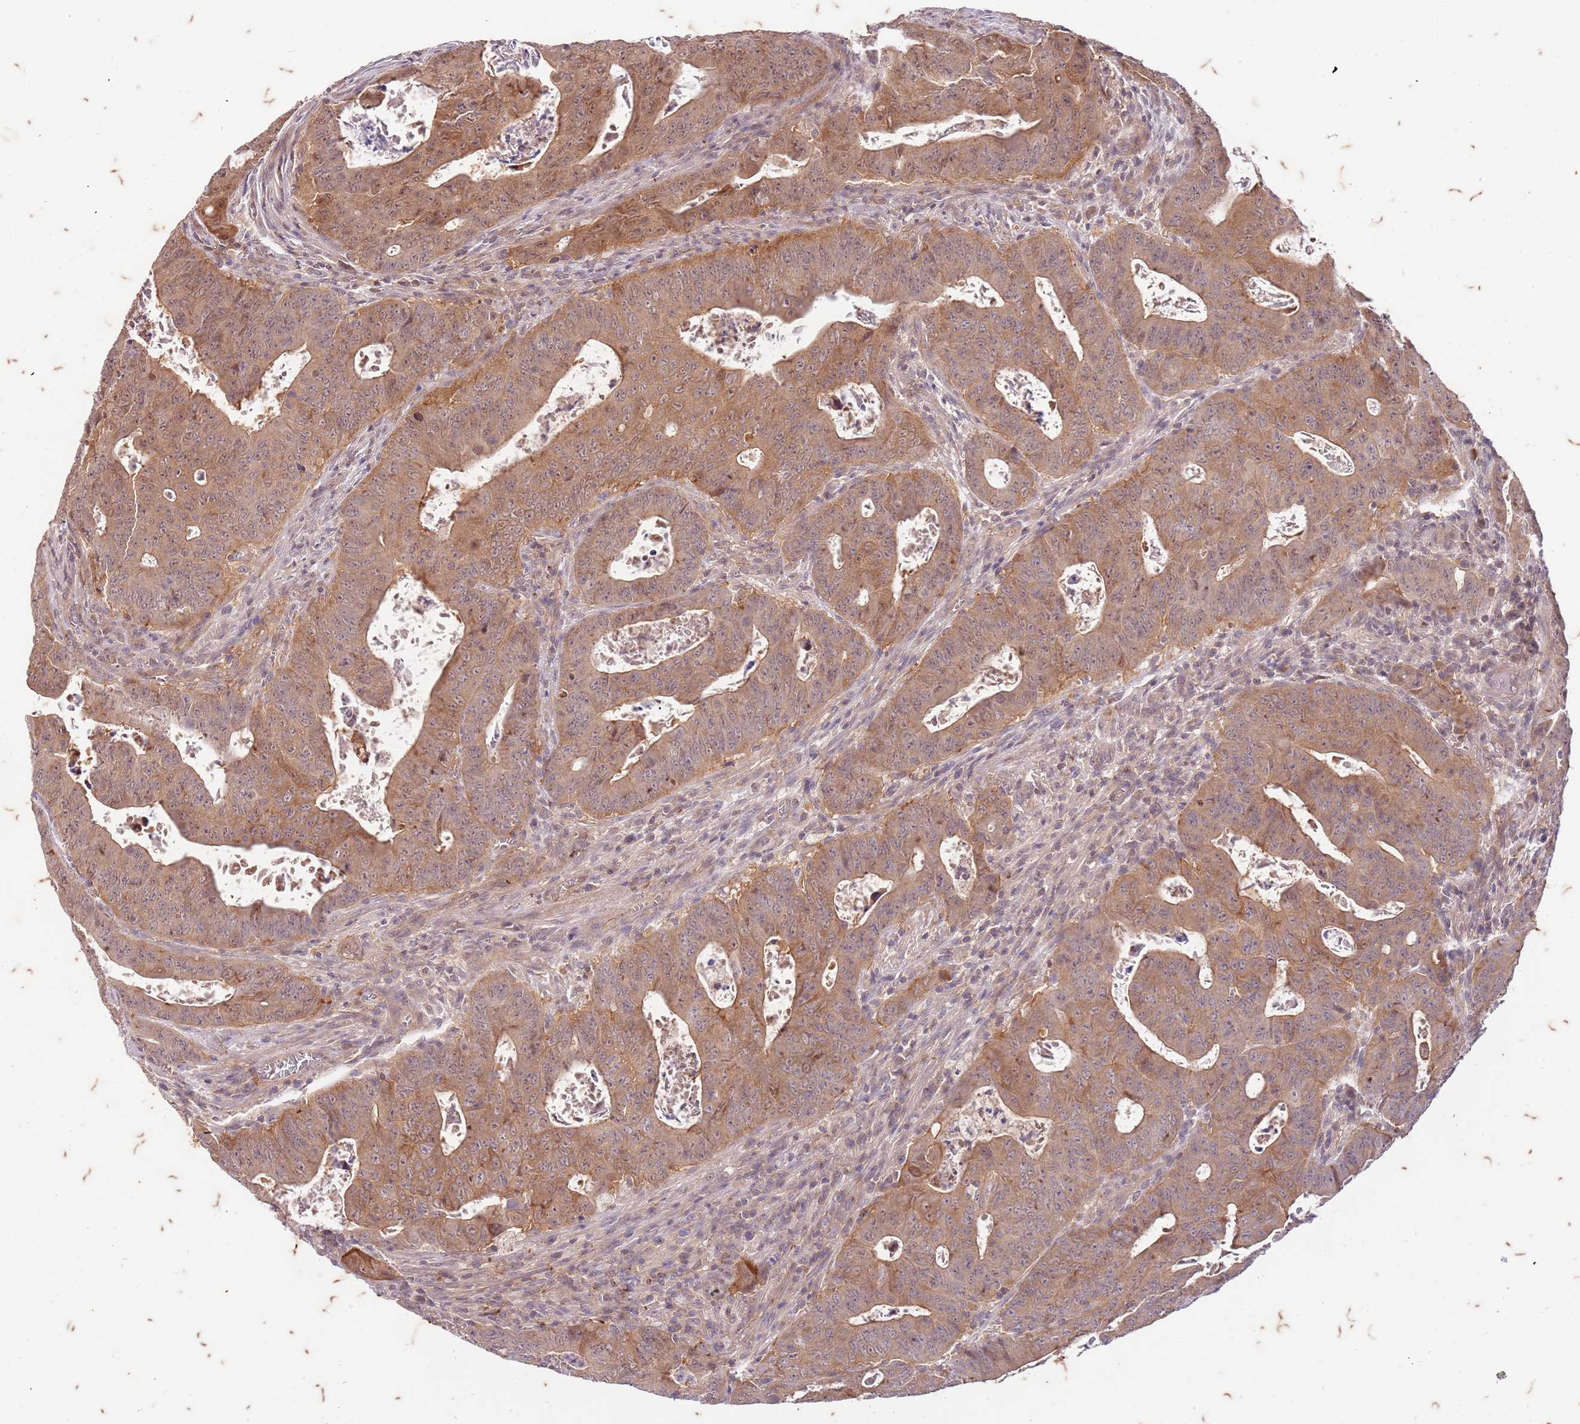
{"staining": {"intensity": "moderate", "quantity": ">75%", "location": "cytoplasmic/membranous,nuclear"}, "tissue": "colorectal cancer", "cell_type": "Tumor cells", "image_type": "cancer", "snomed": [{"axis": "morphology", "description": "Adenocarcinoma, NOS"}, {"axis": "topography", "description": "Rectum"}], "caption": "This micrograph exhibits immunohistochemistry staining of colorectal cancer, with medium moderate cytoplasmic/membranous and nuclear staining in approximately >75% of tumor cells.", "gene": "RAPGEF3", "patient": {"sex": "female", "age": 75}}